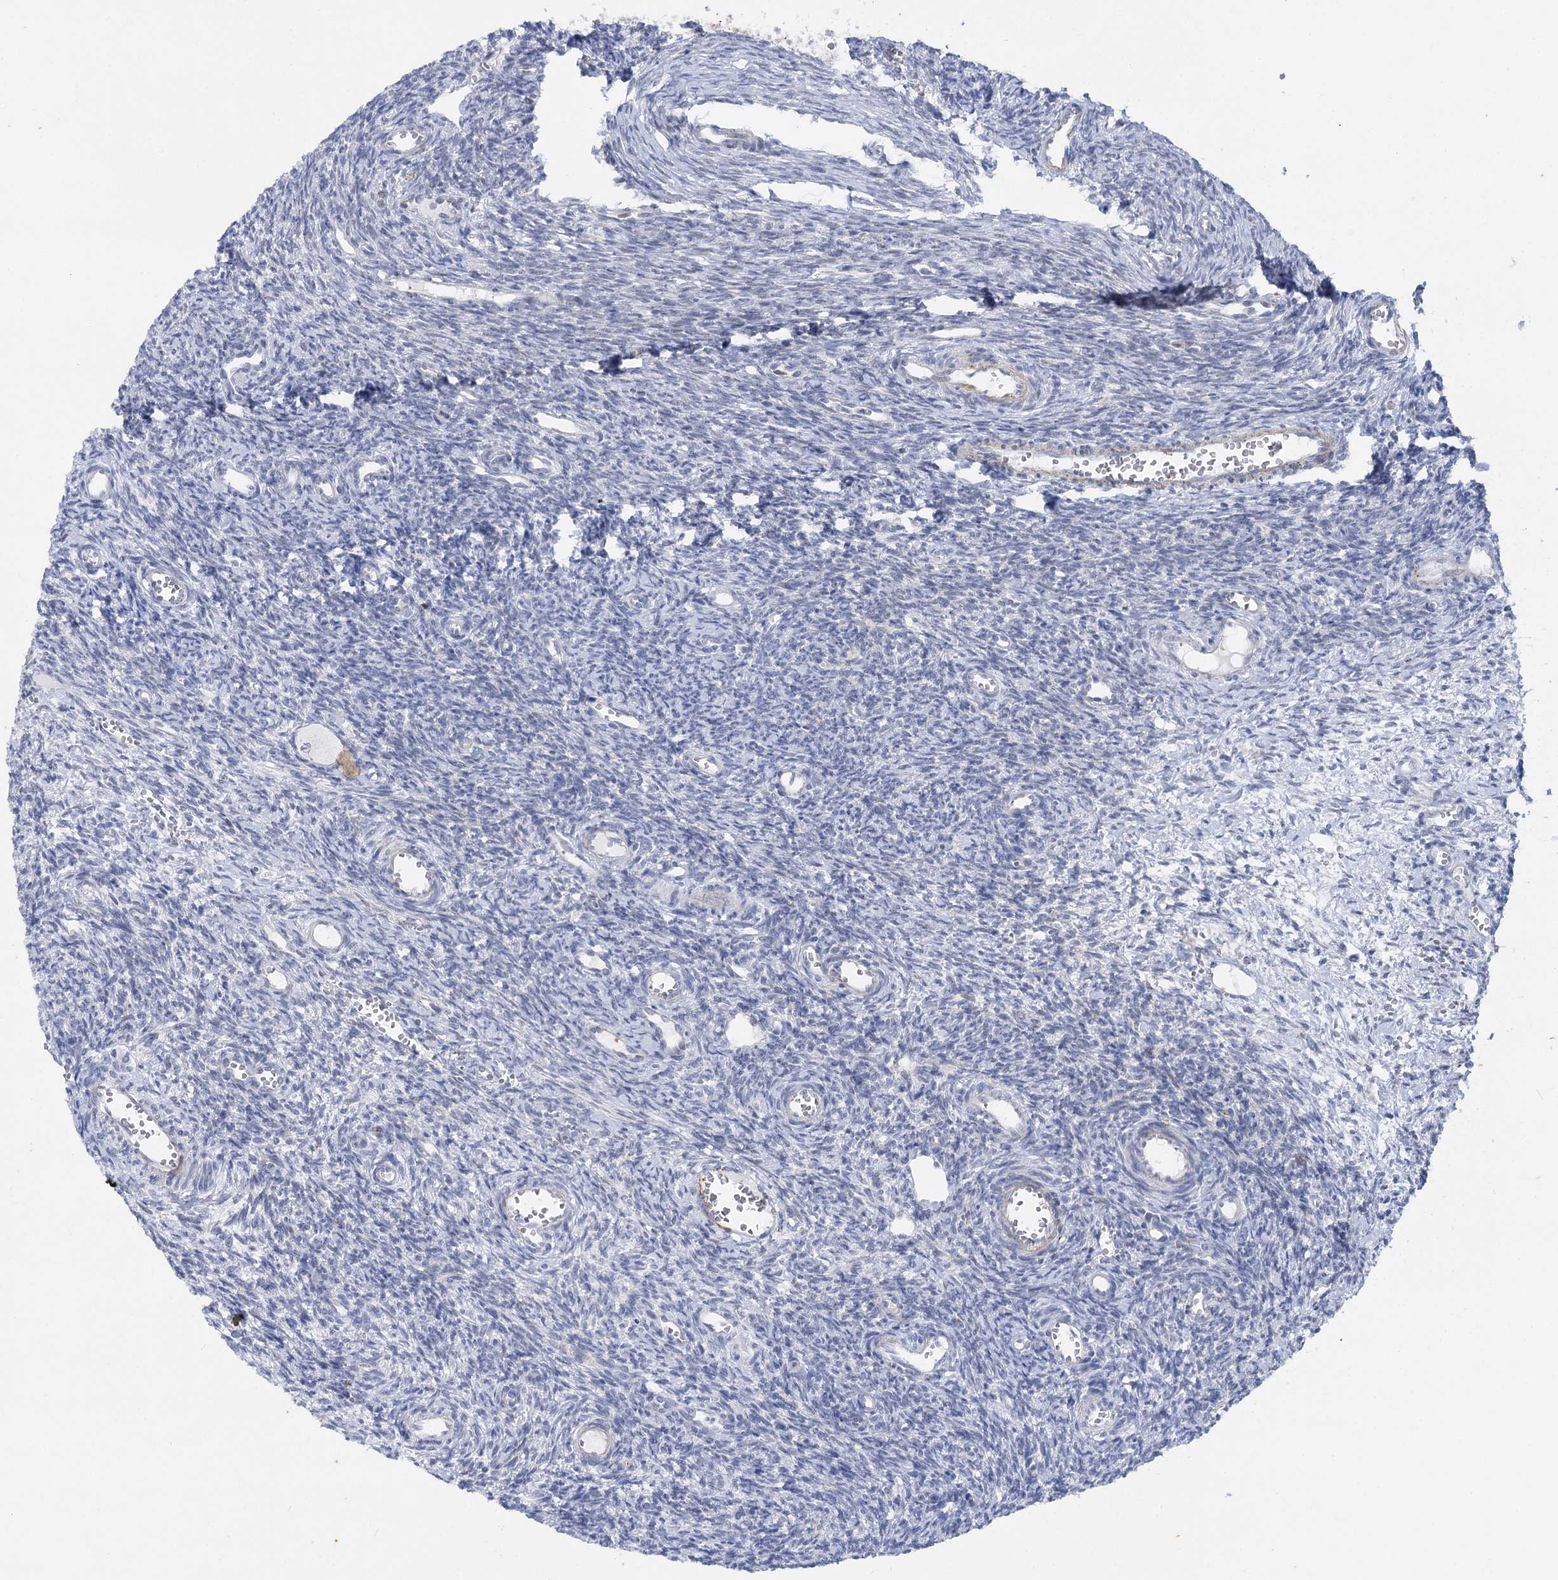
{"staining": {"intensity": "negative", "quantity": "none", "location": "none"}, "tissue": "ovary", "cell_type": "Ovarian stroma cells", "image_type": "normal", "snomed": [{"axis": "morphology", "description": "Normal tissue, NOS"}, {"axis": "topography", "description": "Ovary"}], "caption": "An immunohistochemistry micrograph of normal ovary is shown. There is no staining in ovarian stroma cells of ovary.", "gene": "AGXT2", "patient": {"sex": "female", "age": 39}}